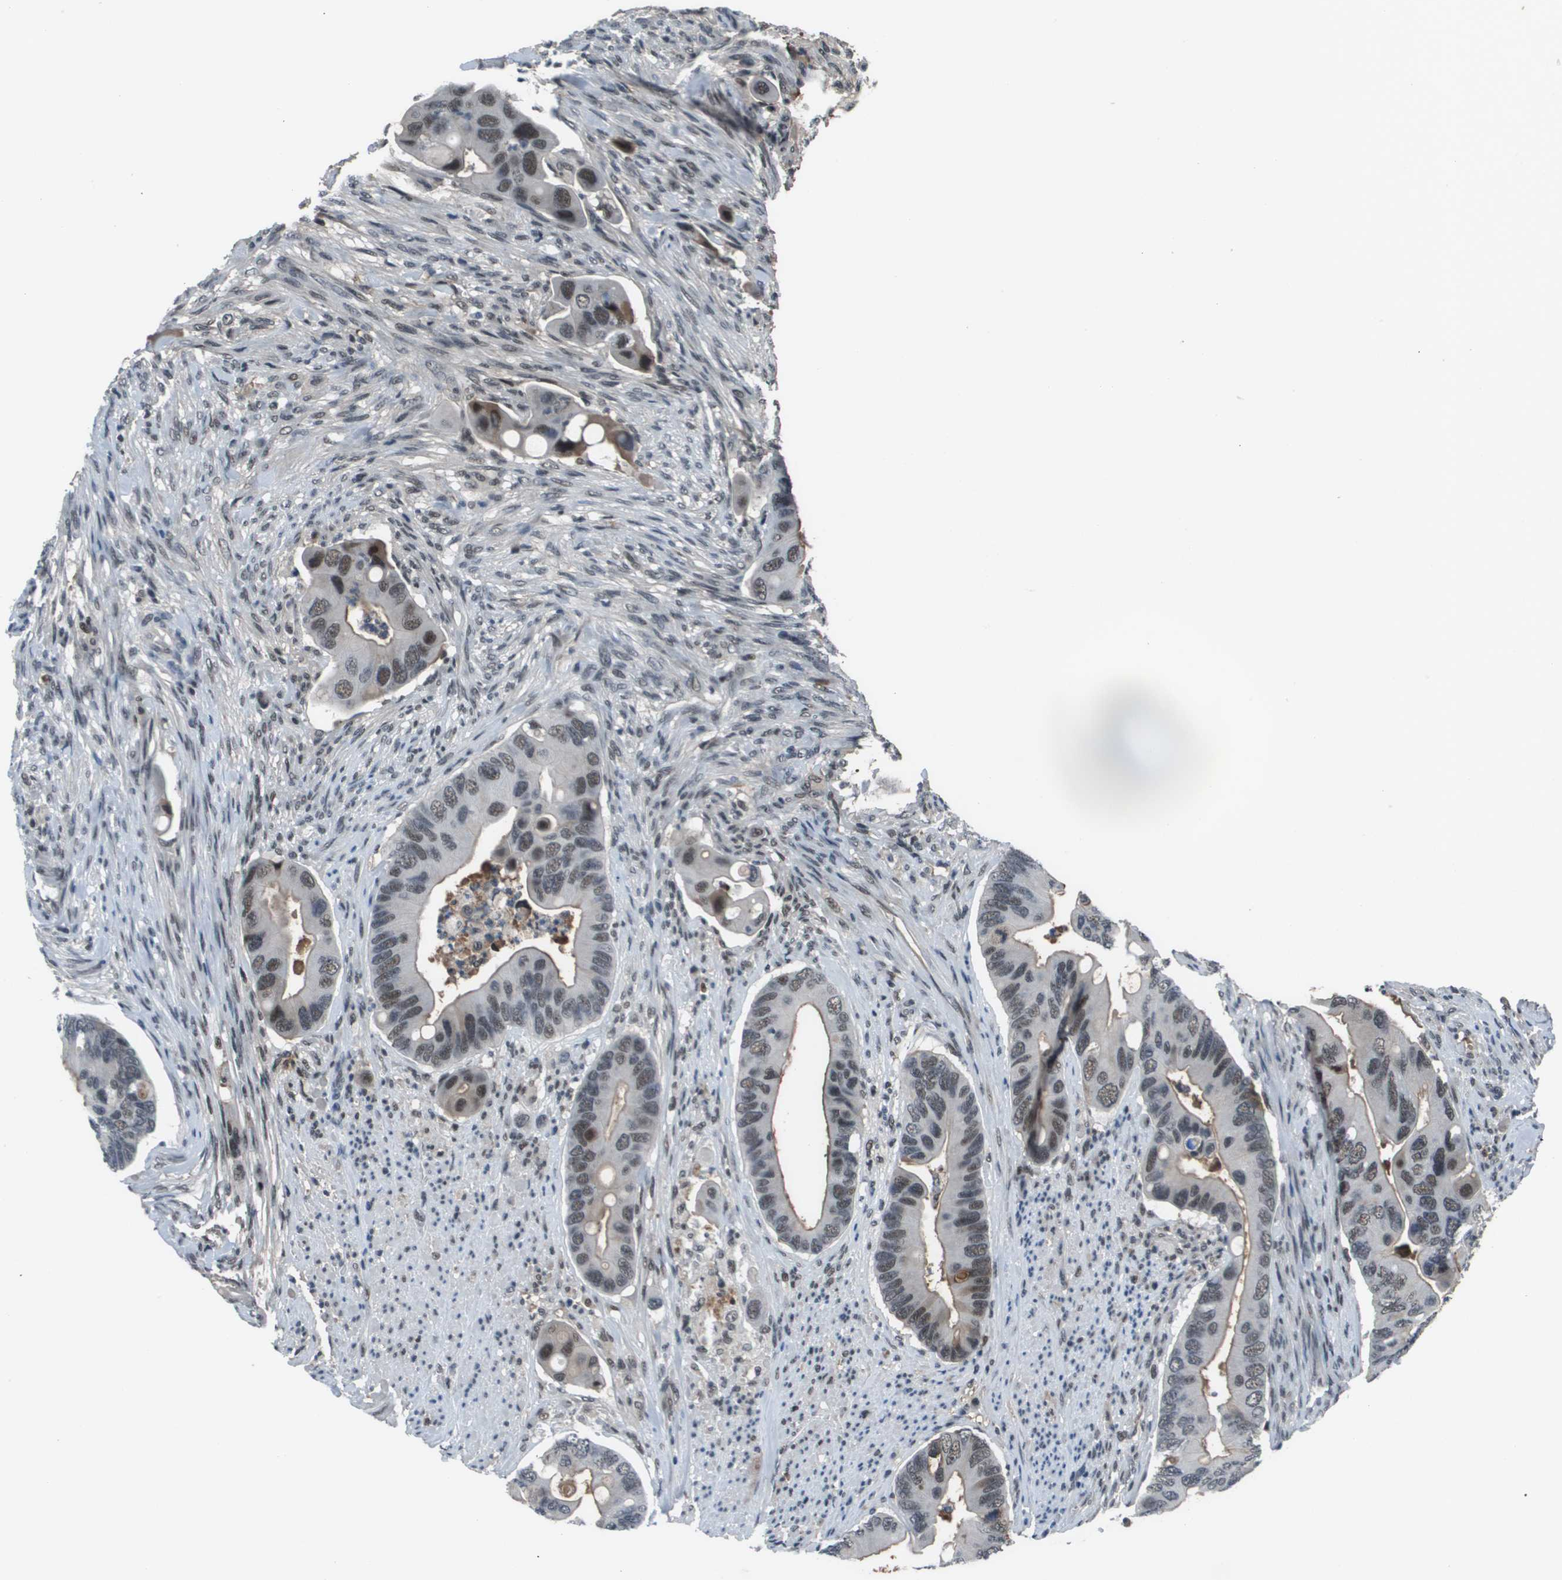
{"staining": {"intensity": "moderate", "quantity": ">75%", "location": "cytoplasmic/membranous,nuclear"}, "tissue": "colorectal cancer", "cell_type": "Tumor cells", "image_type": "cancer", "snomed": [{"axis": "morphology", "description": "Adenocarcinoma, NOS"}, {"axis": "topography", "description": "Rectum"}], "caption": "Colorectal cancer (adenocarcinoma) stained with immunohistochemistry demonstrates moderate cytoplasmic/membranous and nuclear staining in about >75% of tumor cells.", "gene": "THRAP3", "patient": {"sex": "female", "age": 57}}